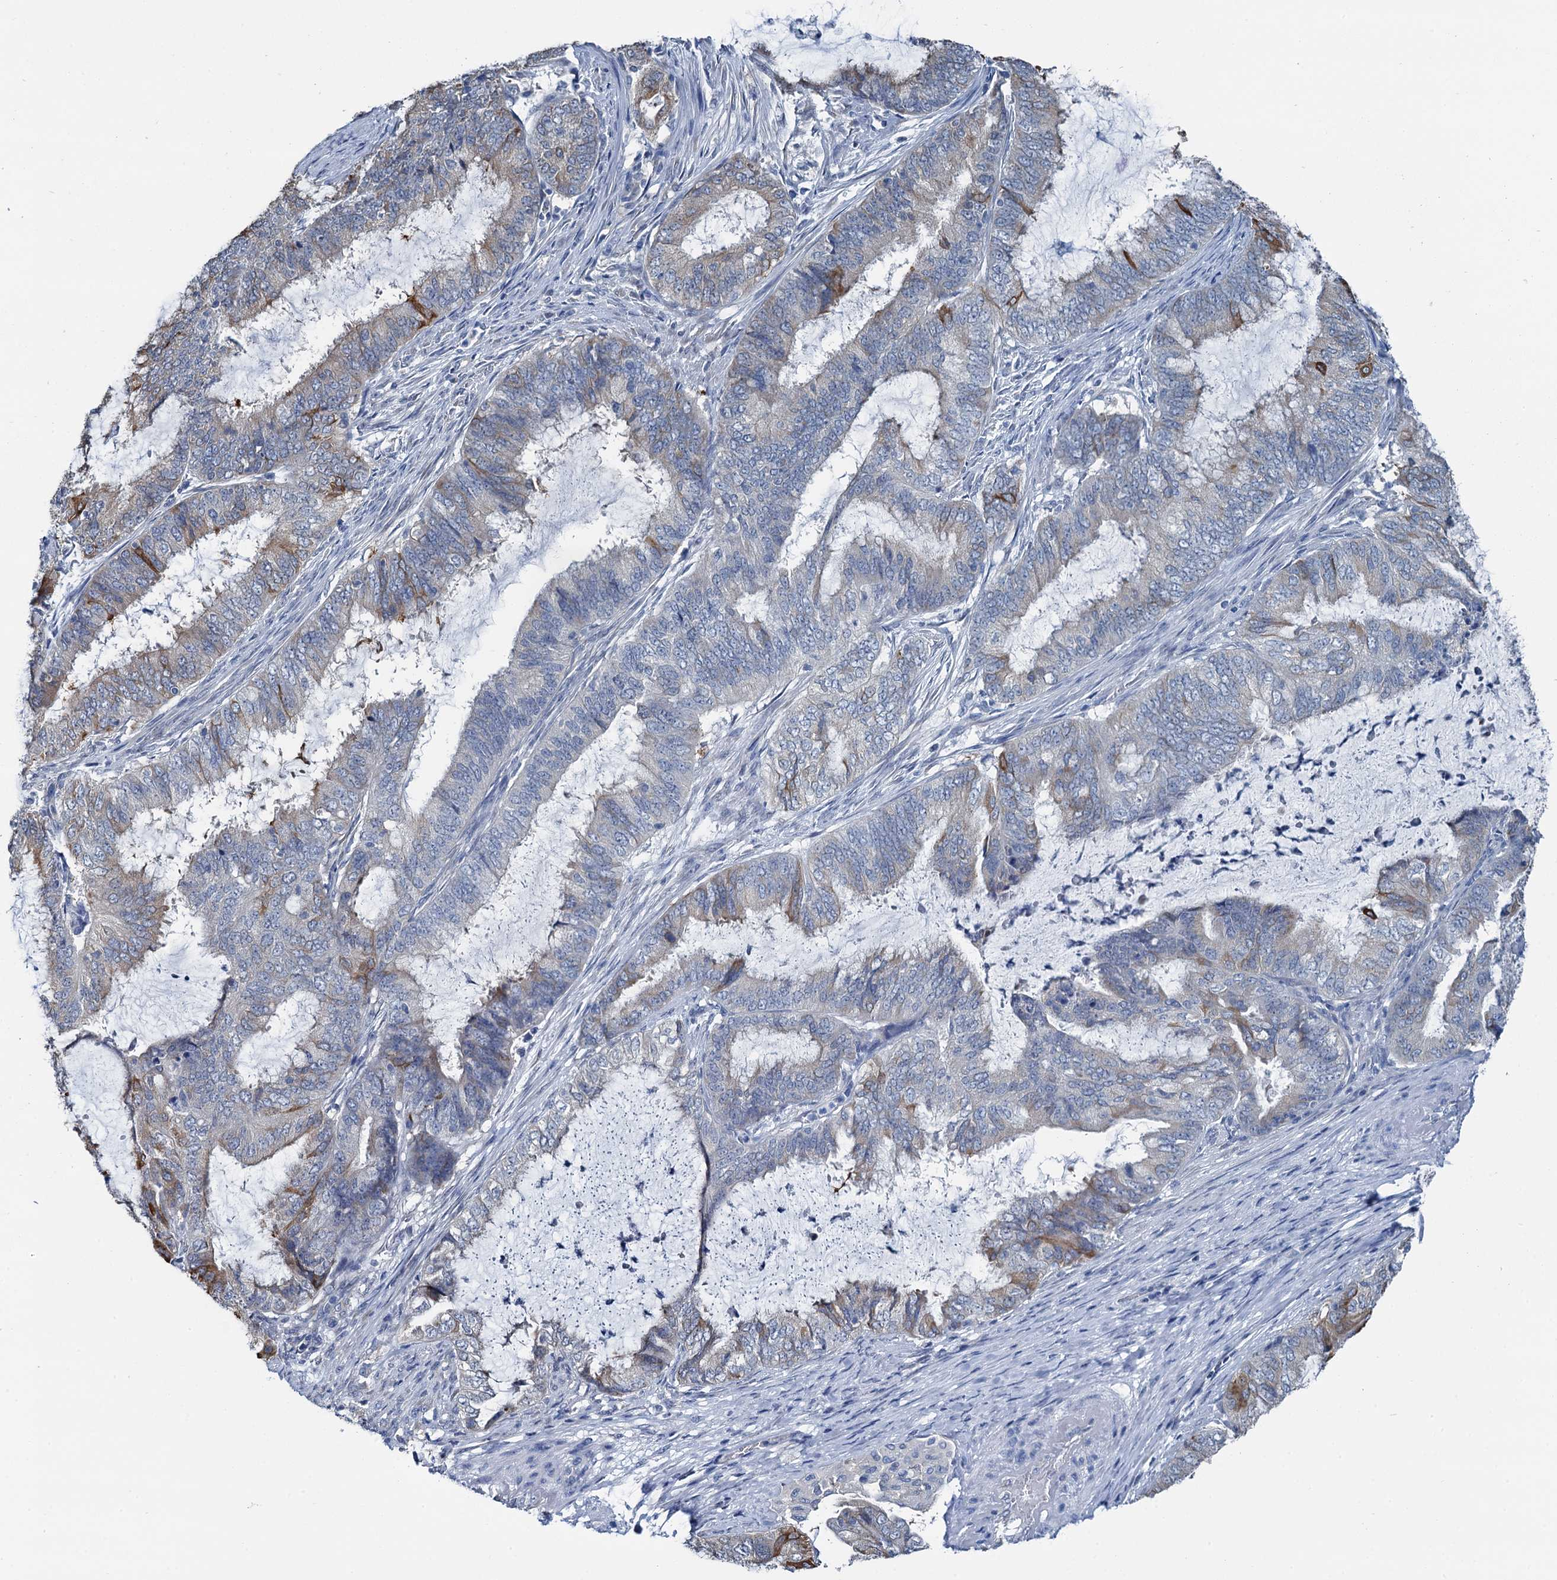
{"staining": {"intensity": "weak", "quantity": "<25%", "location": "cytoplasmic/membranous"}, "tissue": "endometrial cancer", "cell_type": "Tumor cells", "image_type": "cancer", "snomed": [{"axis": "morphology", "description": "Adenocarcinoma, NOS"}, {"axis": "topography", "description": "Endometrium"}], "caption": "This is an immunohistochemistry (IHC) image of endometrial cancer. There is no staining in tumor cells.", "gene": "MIOX", "patient": {"sex": "female", "age": 51}}